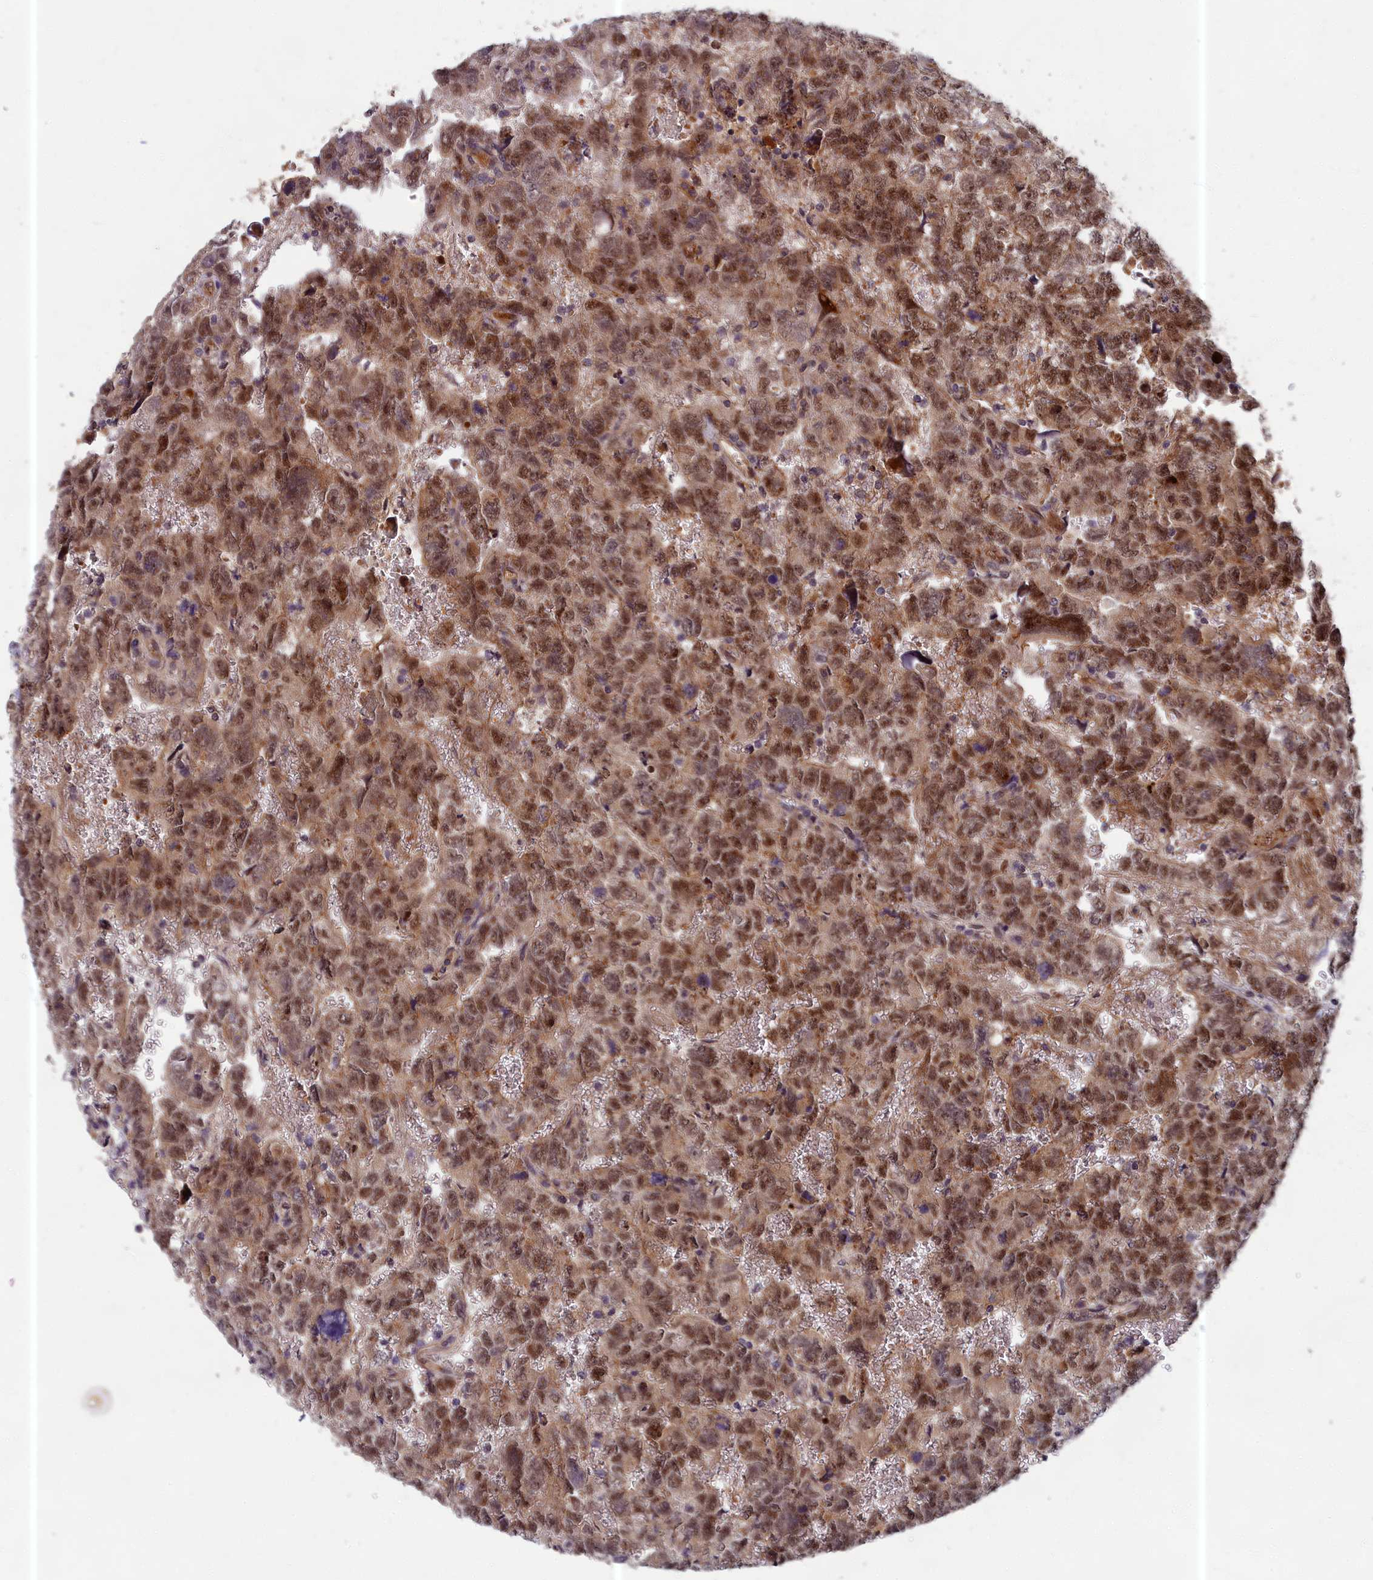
{"staining": {"intensity": "moderate", "quantity": ">75%", "location": "nuclear"}, "tissue": "testis cancer", "cell_type": "Tumor cells", "image_type": "cancer", "snomed": [{"axis": "morphology", "description": "Carcinoma, Embryonal, NOS"}, {"axis": "topography", "description": "Testis"}], "caption": "Moderate nuclear positivity is identified in approximately >75% of tumor cells in testis cancer (embryonal carcinoma).", "gene": "EARS2", "patient": {"sex": "male", "age": 45}}